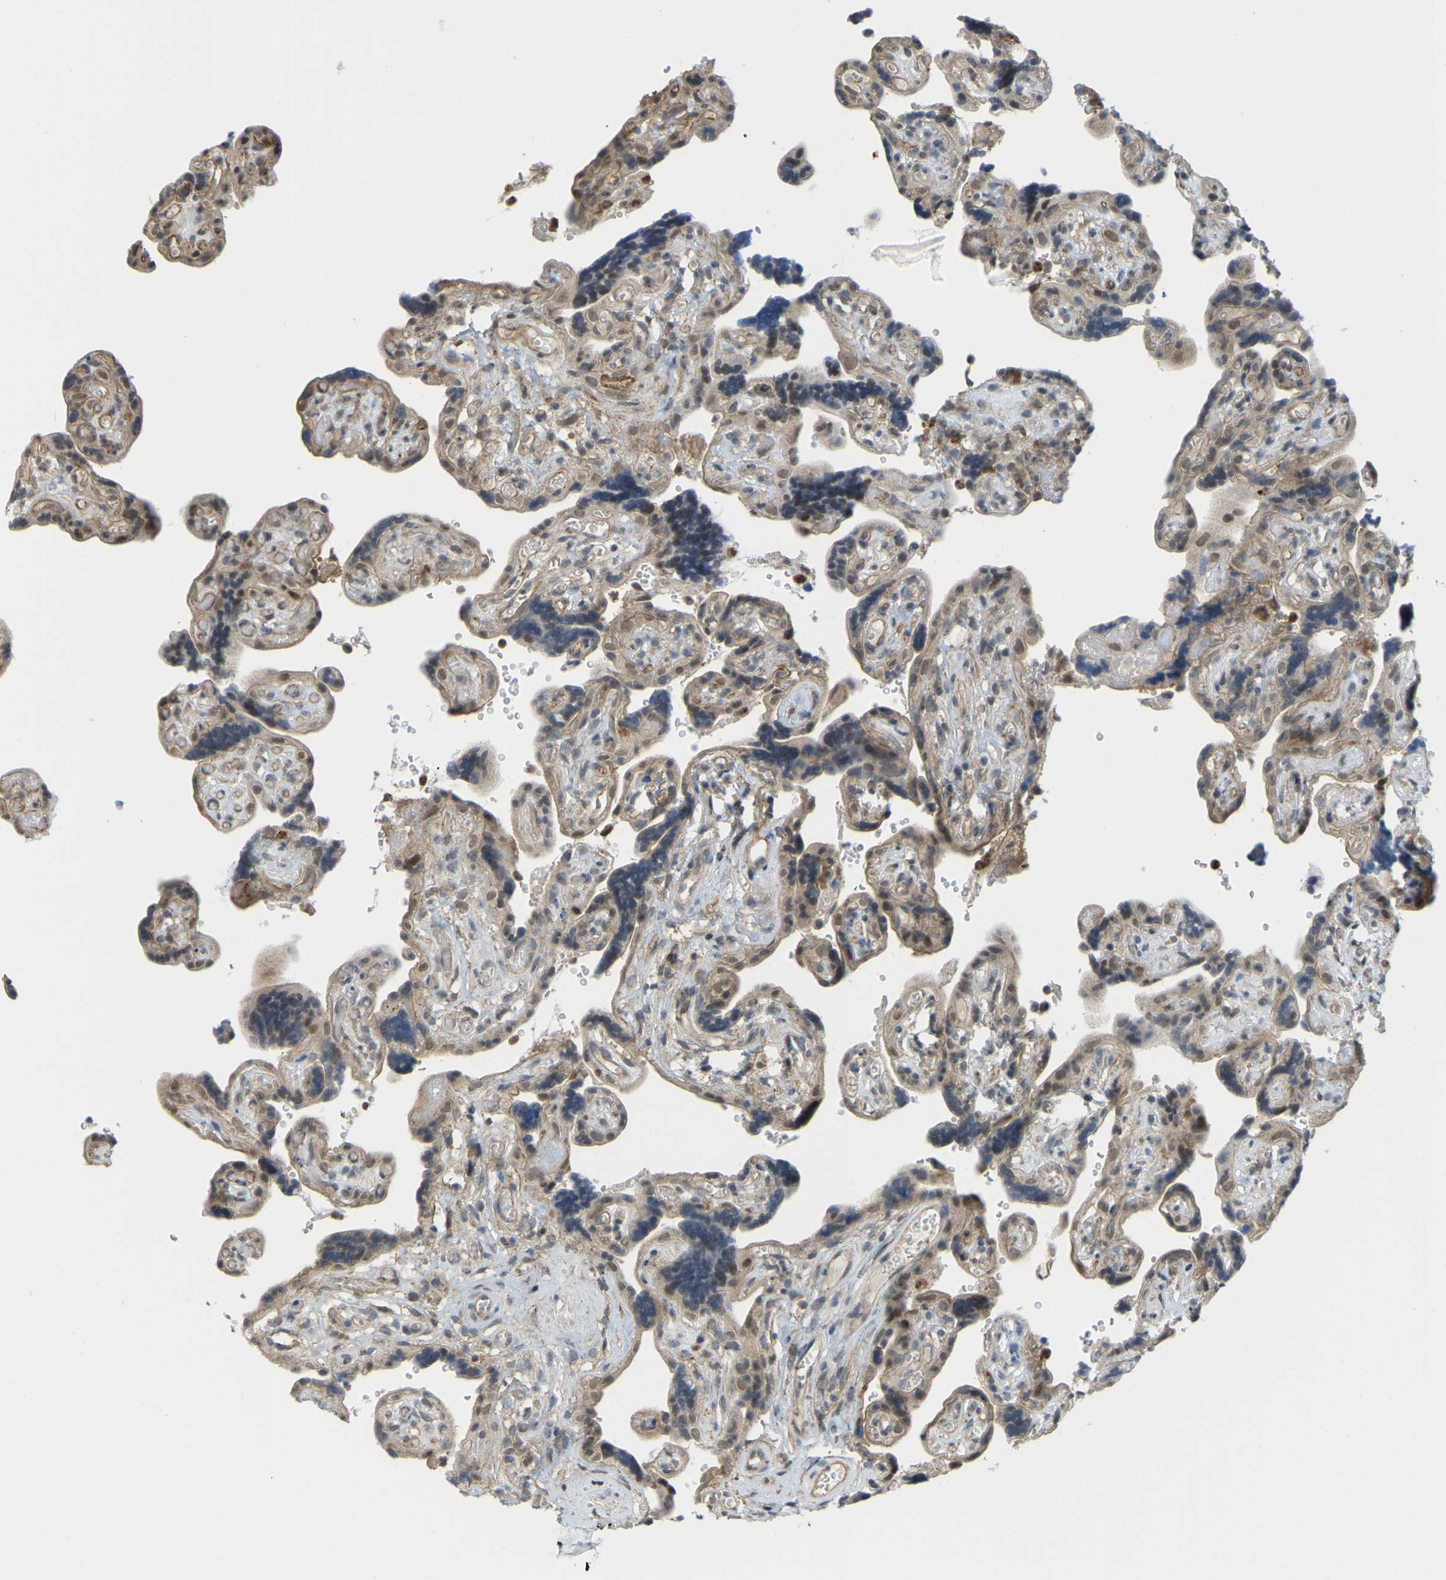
{"staining": {"intensity": "moderate", "quantity": ">75%", "location": "cytoplasmic/membranous"}, "tissue": "placenta", "cell_type": "Decidual cells", "image_type": "normal", "snomed": [{"axis": "morphology", "description": "Normal tissue, NOS"}, {"axis": "topography", "description": "Placenta"}], "caption": "Placenta stained with immunohistochemistry (IHC) displays moderate cytoplasmic/membranous staining in about >75% of decidual cells. The protein is shown in brown color, while the nuclei are stained blue.", "gene": "SERPINB5", "patient": {"sex": "female", "age": 30}}